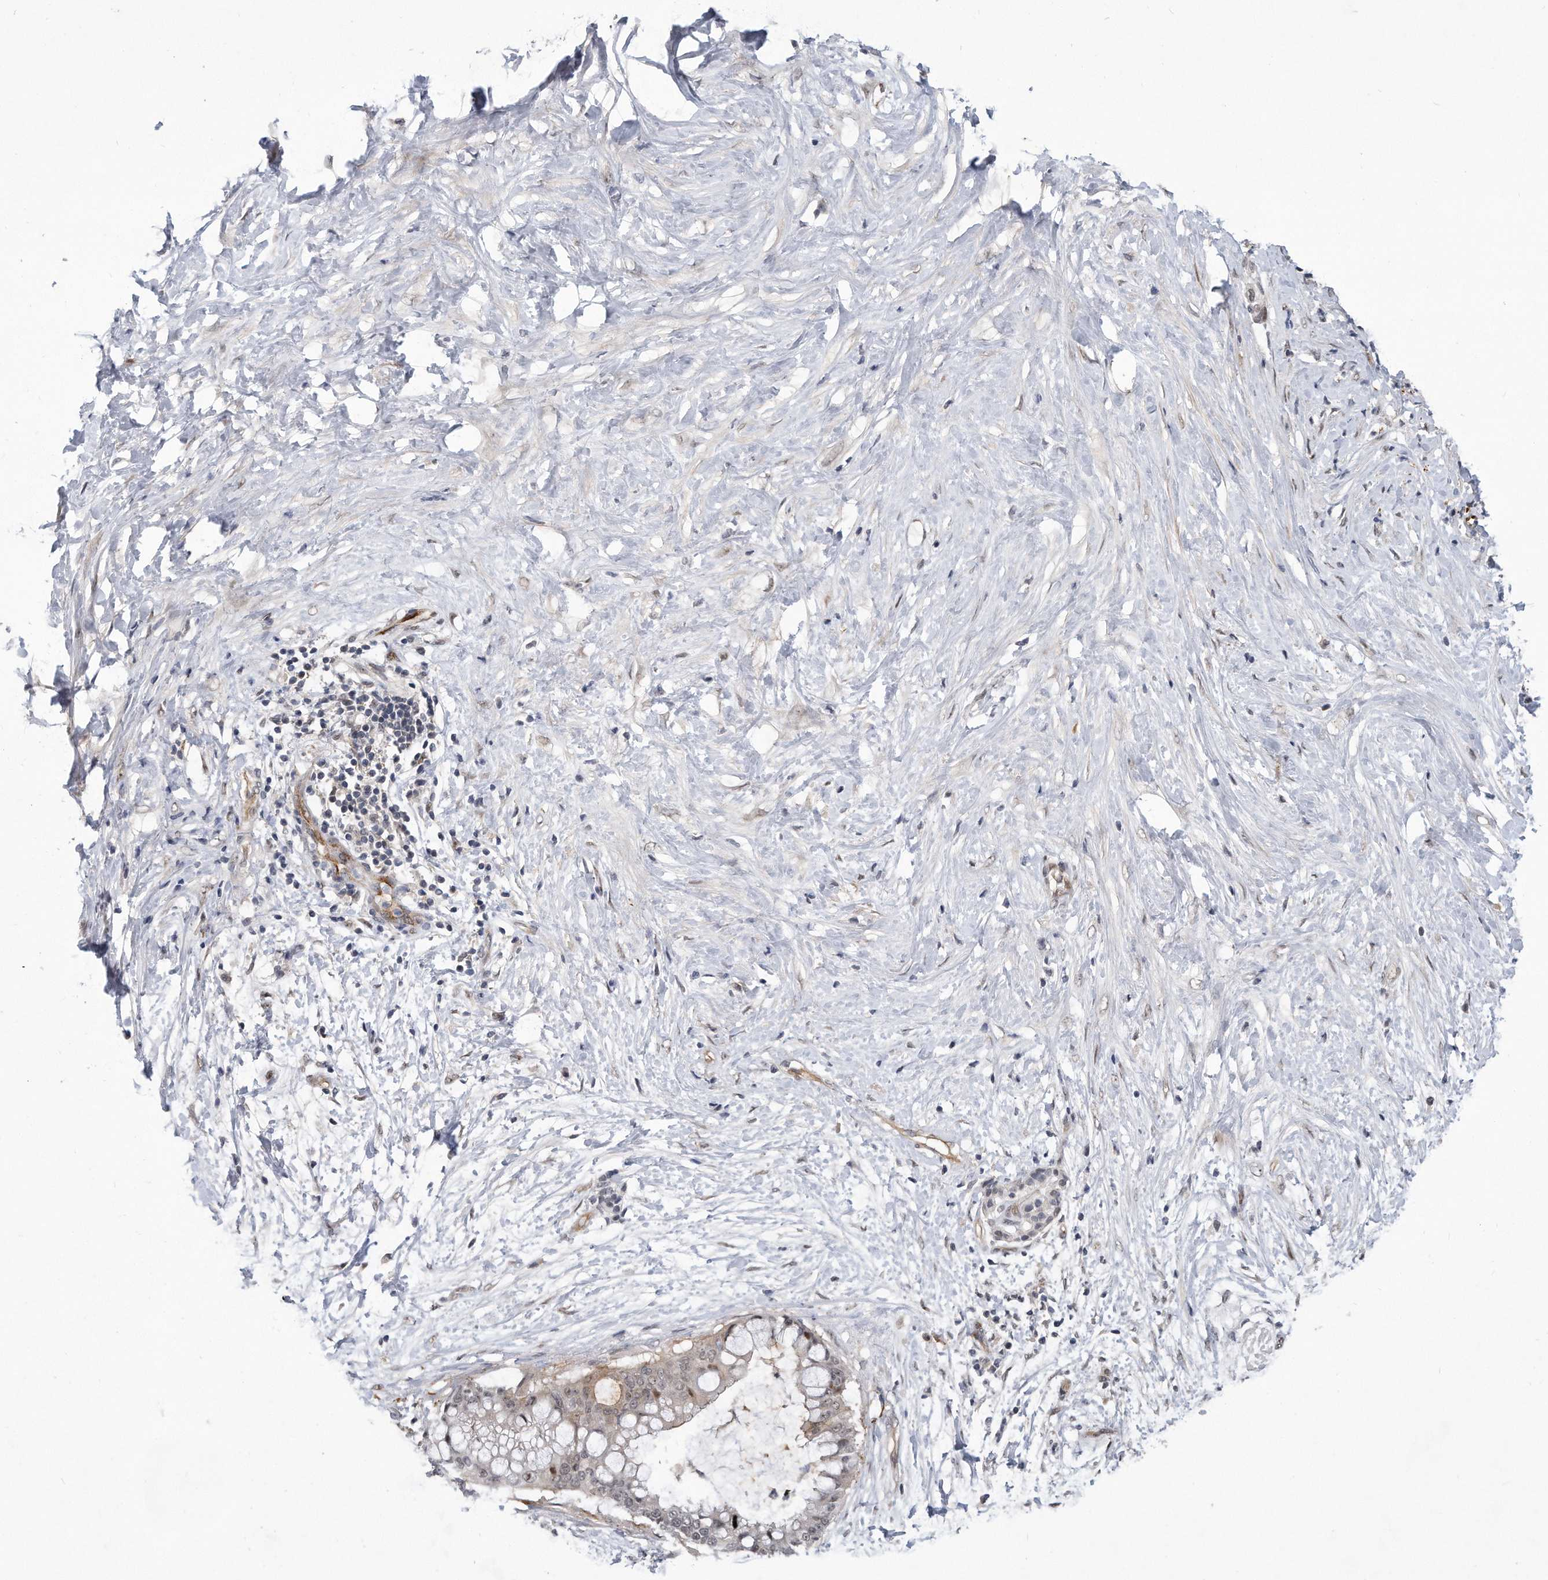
{"staining": {"intensity": "negative", "quantity": "none", "location": "none"}, "tissue": "pancreatic cancer", "cell_type": "Tumor cells", "image_type": "cancer", "snomed": [{"axis": "morphology", "description": "Adenocarcinoma, NOS"}, {"axis": "topography", "description": "Pancreas"}], "caption": "An image of pancreatic adenocarcinoma stained for a protein shows no brown staining in tumor cells.", "gene": "PGBD2", "patient": {"sex": "male", "age": 41}}